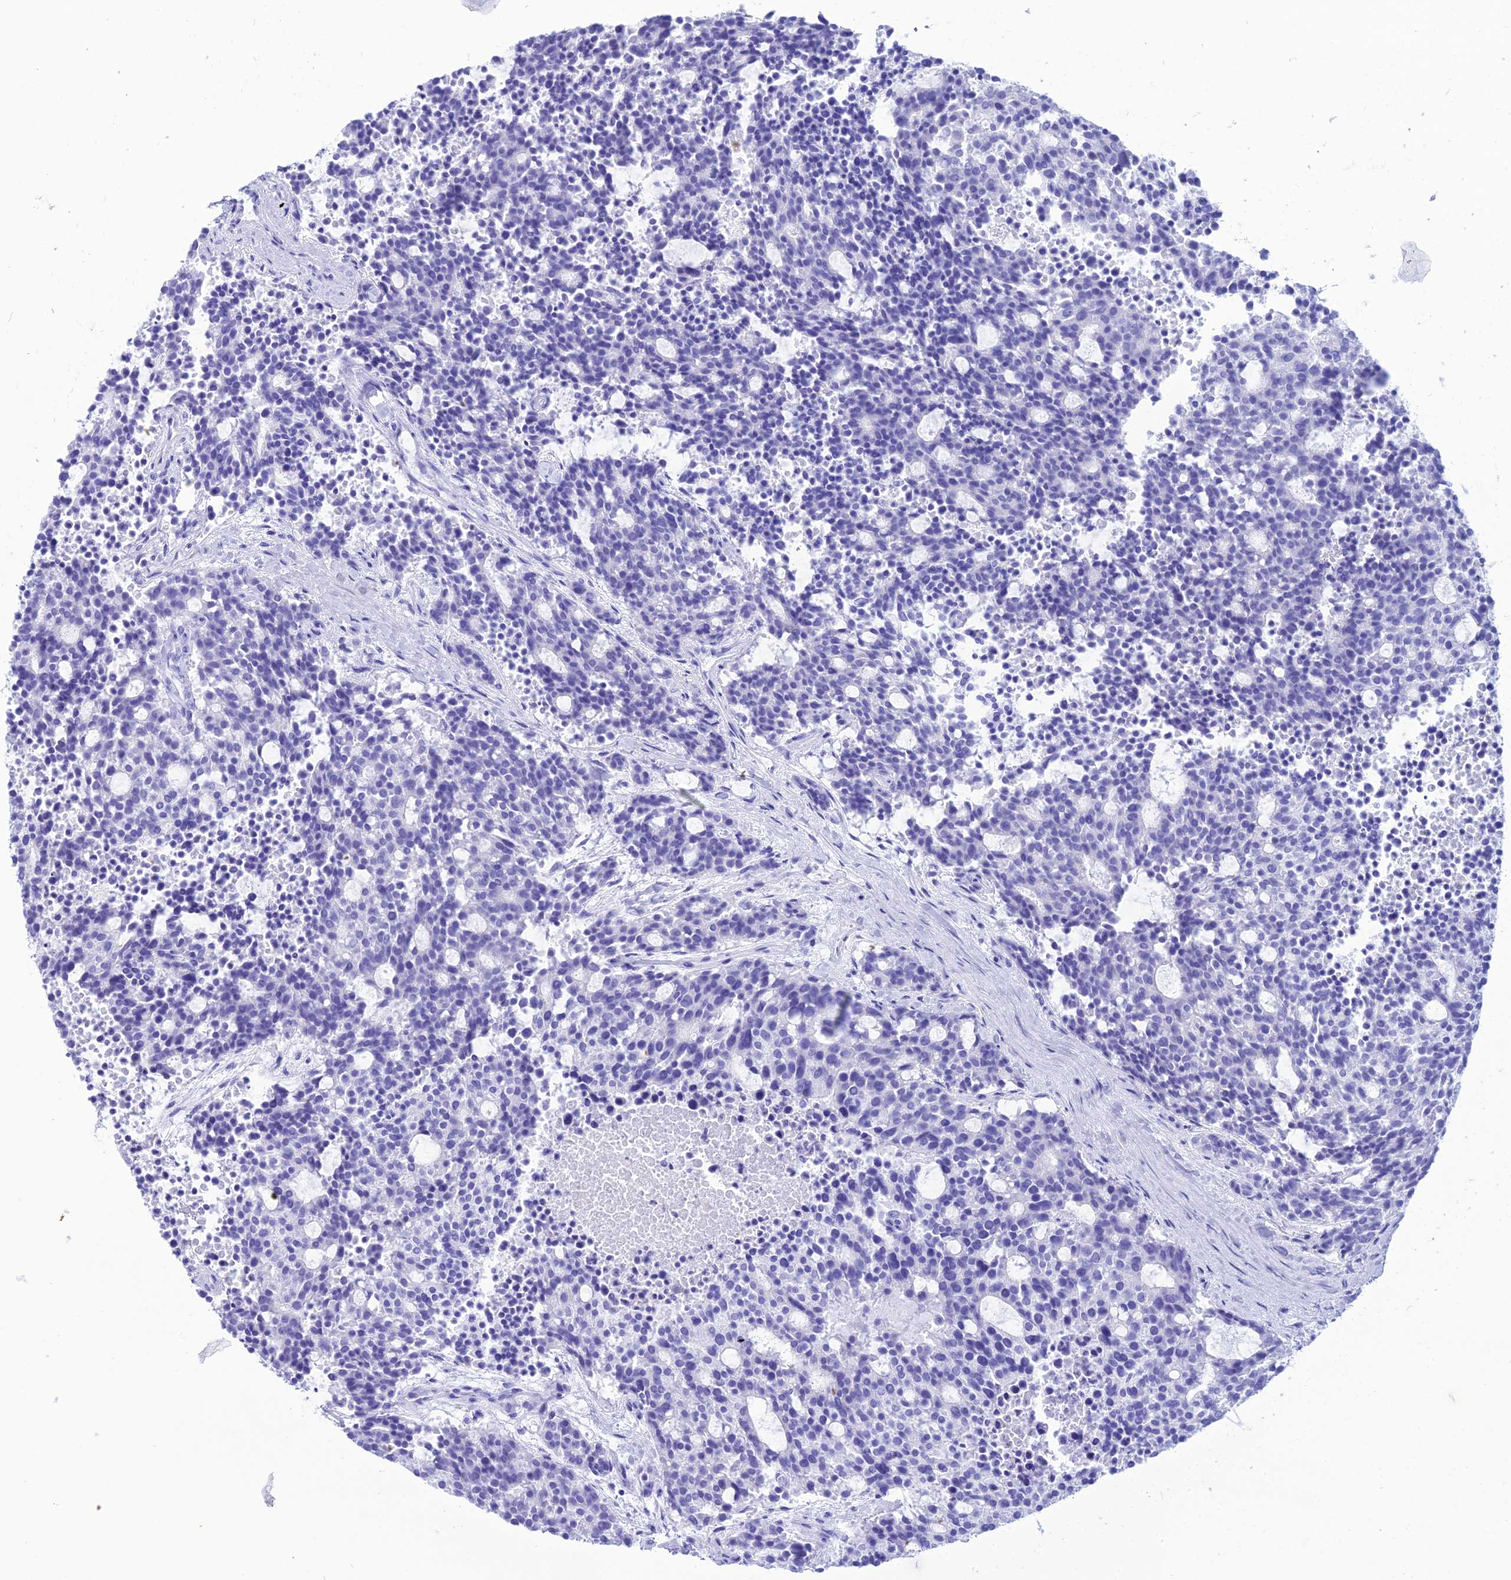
{"staining": {"intensity": "negative", "quantity": "none", "location": "none"}, "tissue": "carcinoid", "cell_type": "Tumor cells", "image_type": "cancer", "snomed": [{"axis": "morphology", "description": "Carcinoid, malignant, NOS"}, {"axis": "topography", "description": "Pancreas"}], "caption": "Immunohistochemical staining of malignant carcinoid demonstrates no significant expression in tumor cells.", "gene": "PNMA5", "patient": {"sex": "female", "age": 54}}